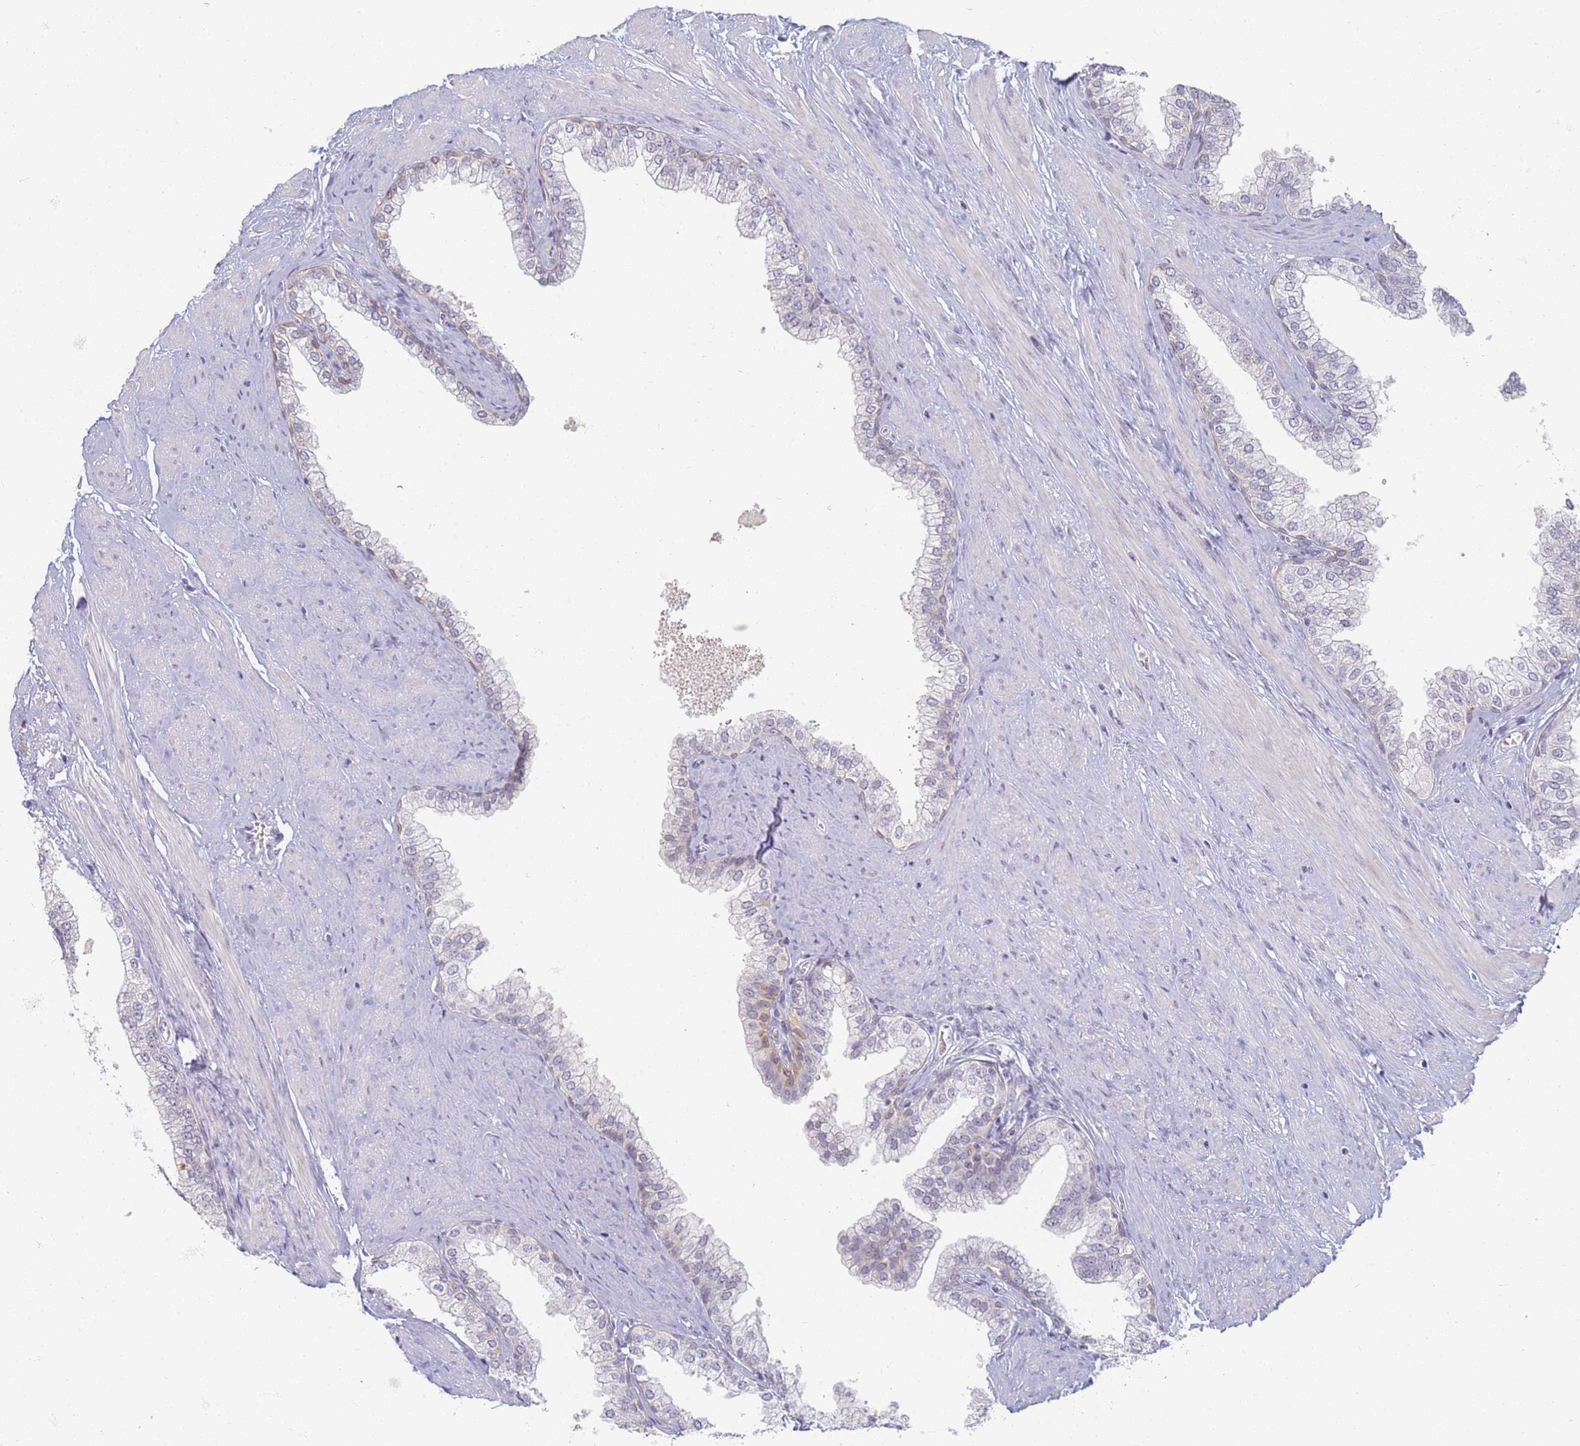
{"staining": {"intensity": "negative", "quantity": "none", "location": "none"}, "tissue": "prostate", "cell_type": "Glandular cells", "image_type": "normal", "snomed": [{"axis": "morphology", "description": "Normal tissue, NOS"}, {"axis": "morphology", "description": "Urothelial carcinoma, Low grade"}, {"axis": "topography", "description": "Urinary bladder"}, {"axis": "topography", "description": "Prostate"}], "caption": "An immunohistochemistry image of normal prostate is shown. There is no staining in glandular cells of prostate. The staining is performed using DAB brown chromogen with nuclei counter-stained in using hematoxylin.", "gene": "SLC38A9", "patient": {"sex": "male", "age": 60}}